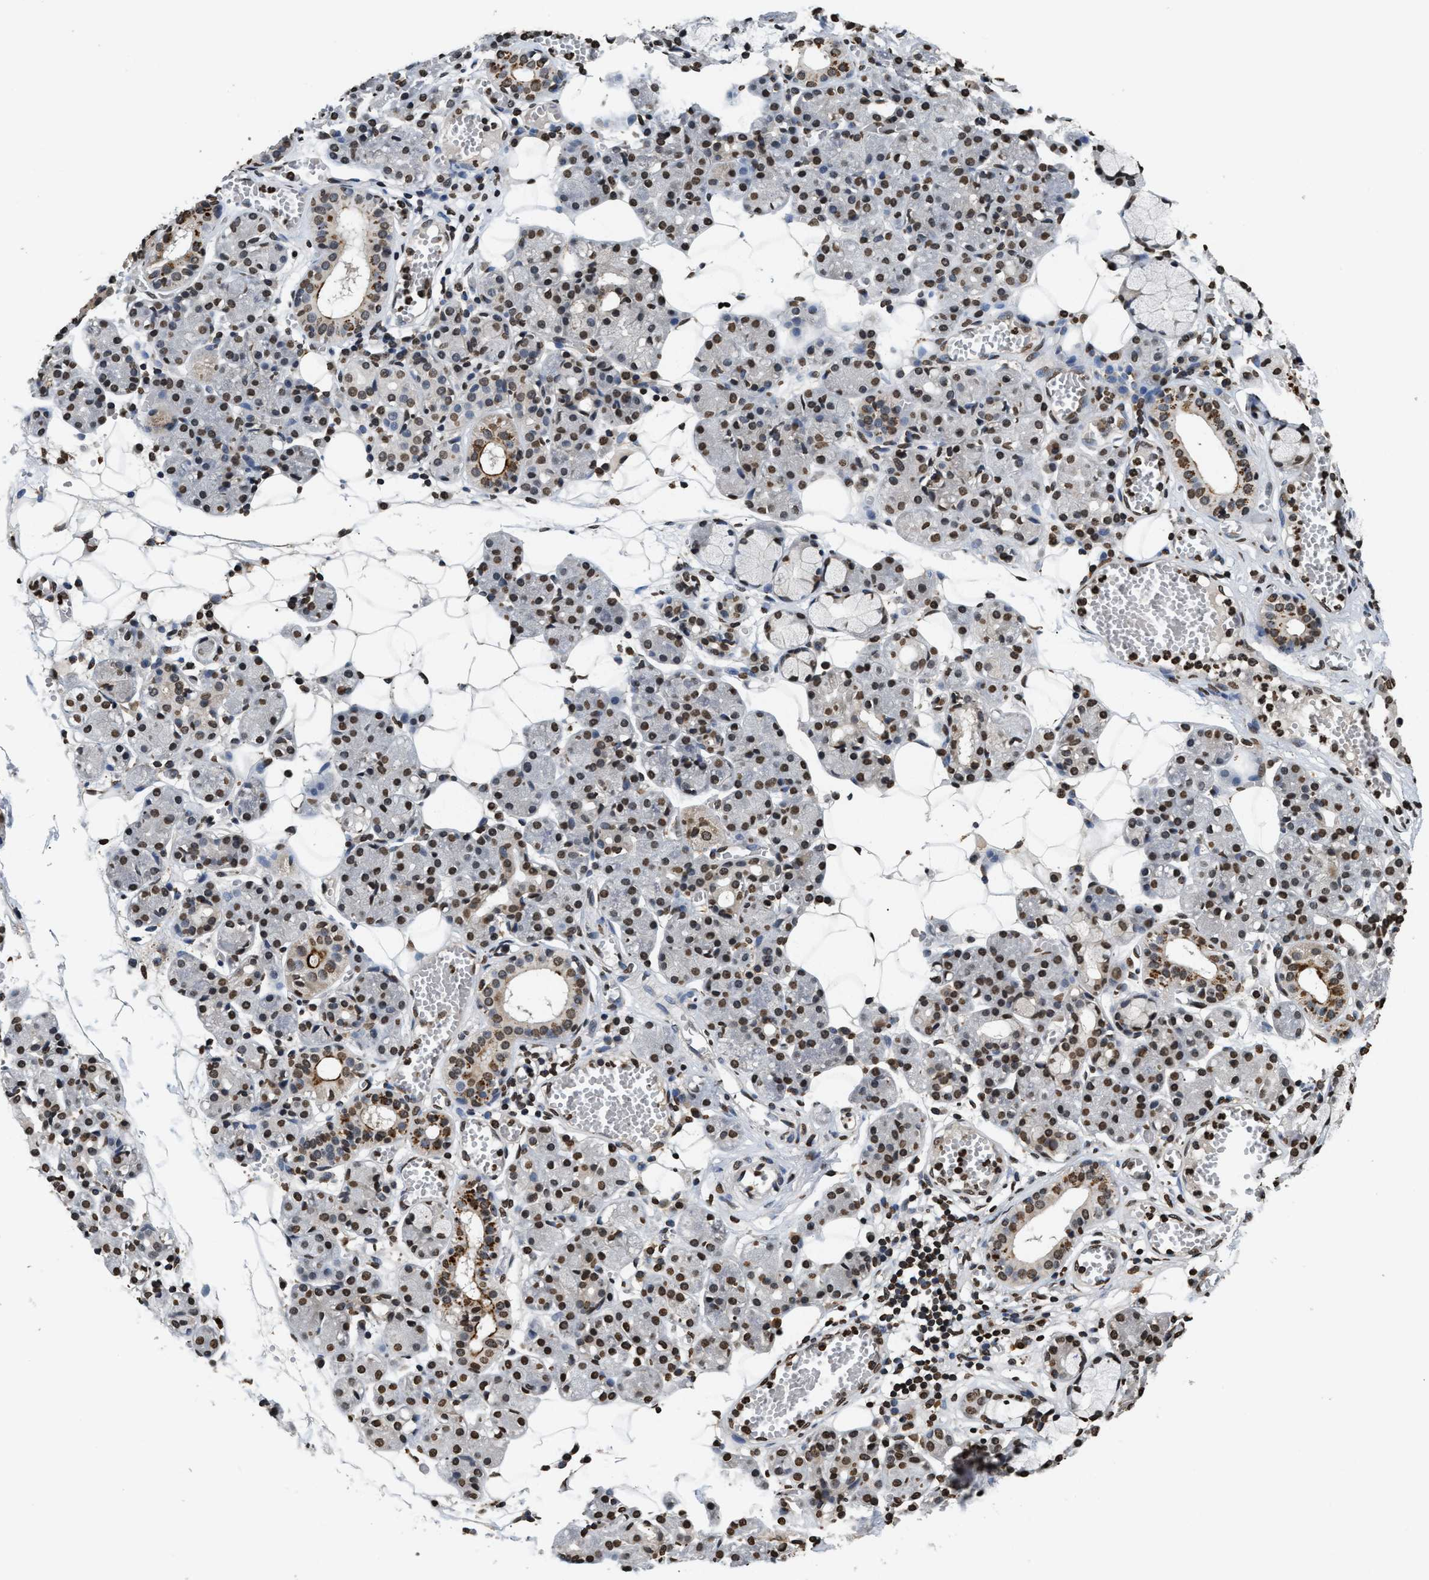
{"staining": {"intensity": "moderate", "quantity": ">75%", "location": "cytoplasmic/membranous,nuclear"}, "tissue": "salivary gland", "cell_type": "Glandular cells", "image_type": "normal", "snomed": [{"axis": "morphology", "description": "Normal tissue, NOS"}, {"axis": "topography", "description": "Salivary gland"}], "caption": "Immunohistochemical staining of unremarkable human salivary gland exhibits medium levels of moderate cytoplasmic/membranous,nuclear expression in approximately >75% of glandular cells.", "gene": "DNASE1L3", "patient": {"sex": "male", "age": 63}}